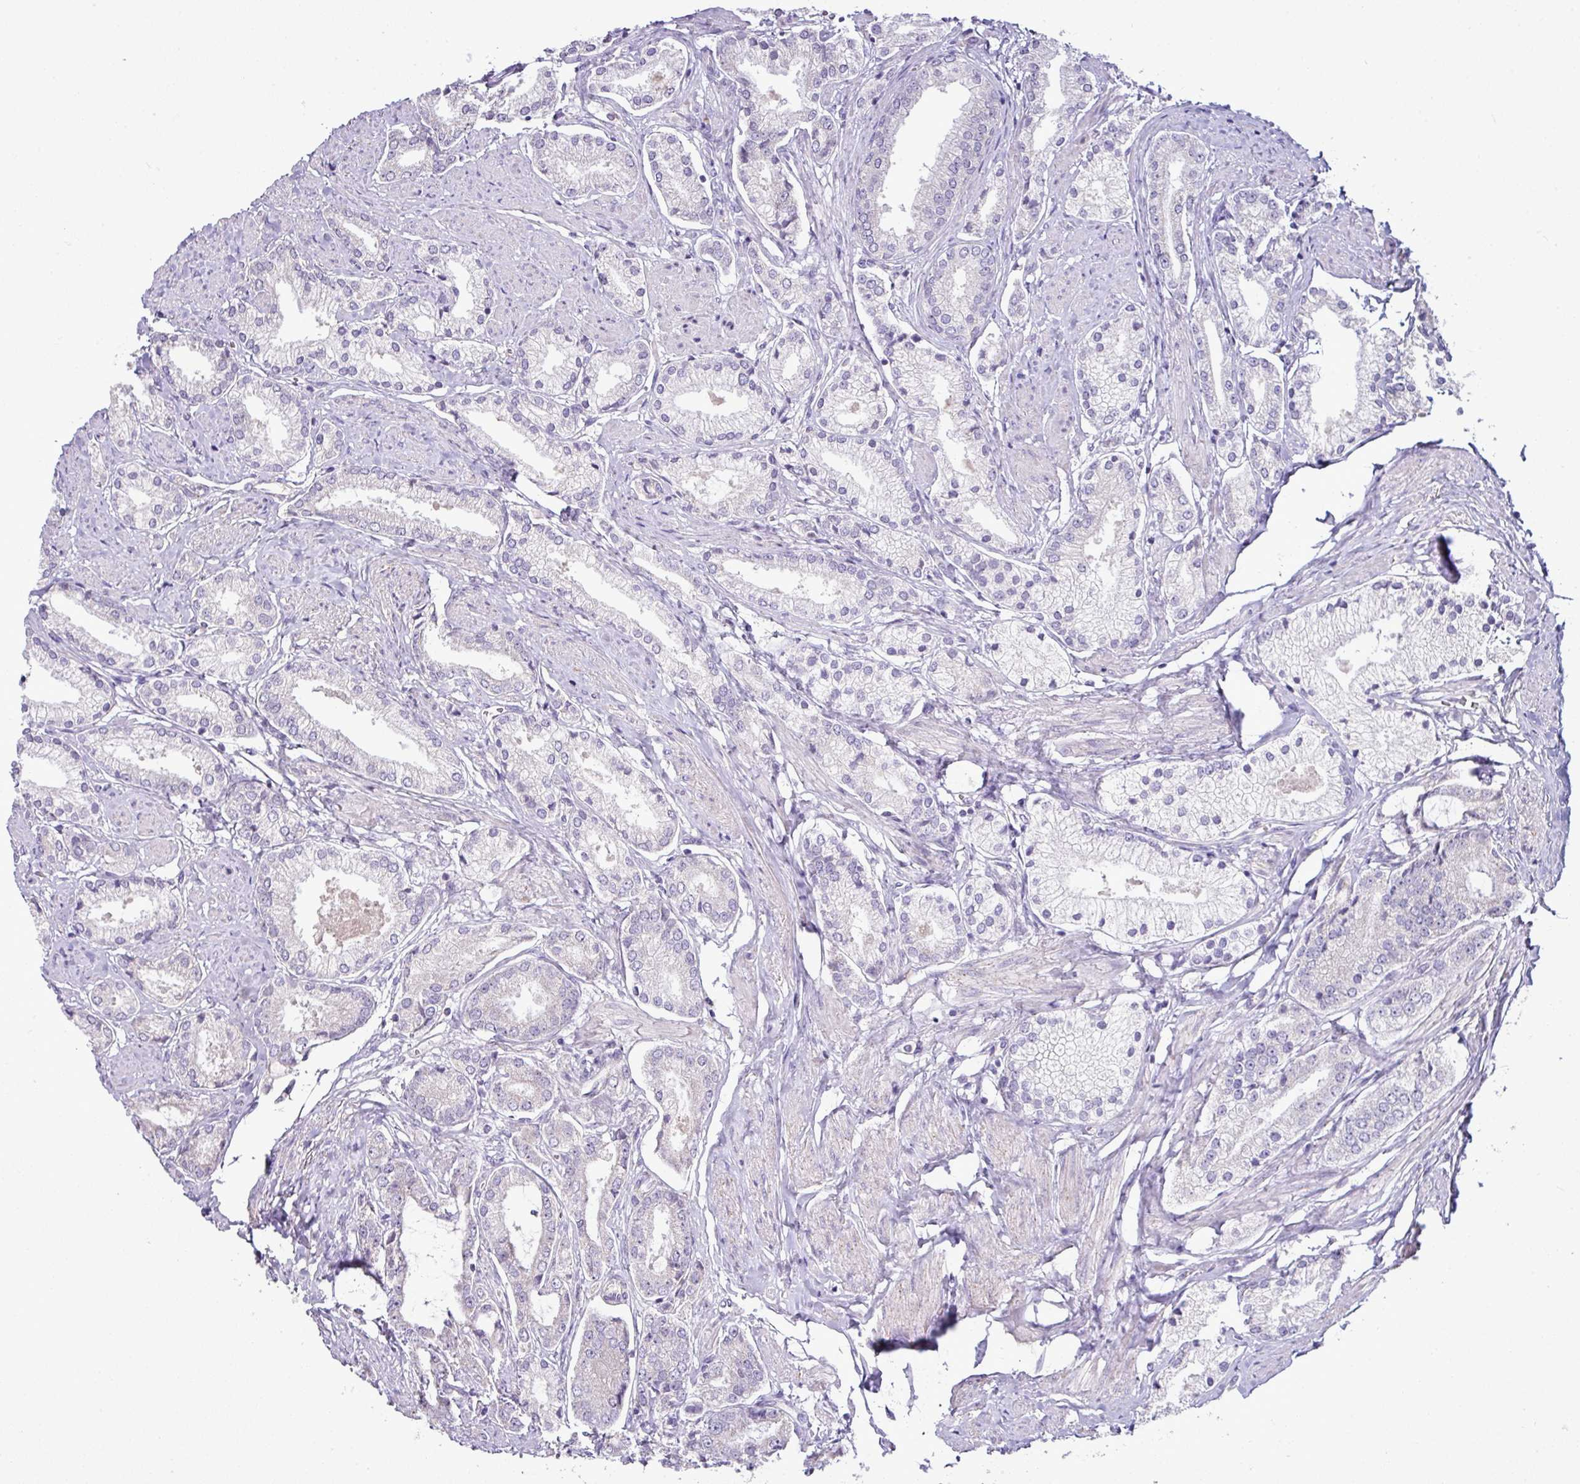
{"staining": {"intensity": "negative", "quantity": "none", "location": "none"}, "tissue": "prostate cancer", "cell_type": "Tumor cells", "image_type": "cancer", "snomed": [{"axis": "morphology", "description": "Adenocarcinoma, High grade"}, {"axis": "topography", "description": "Prostate and seminal vesicle, NOS"}], "caption": "There is no significant staining in tumor cells of prostate high-grade adenocarcinoma.", "gene": "HBEGF", "patient": {"sex": "male", "age": 64}}